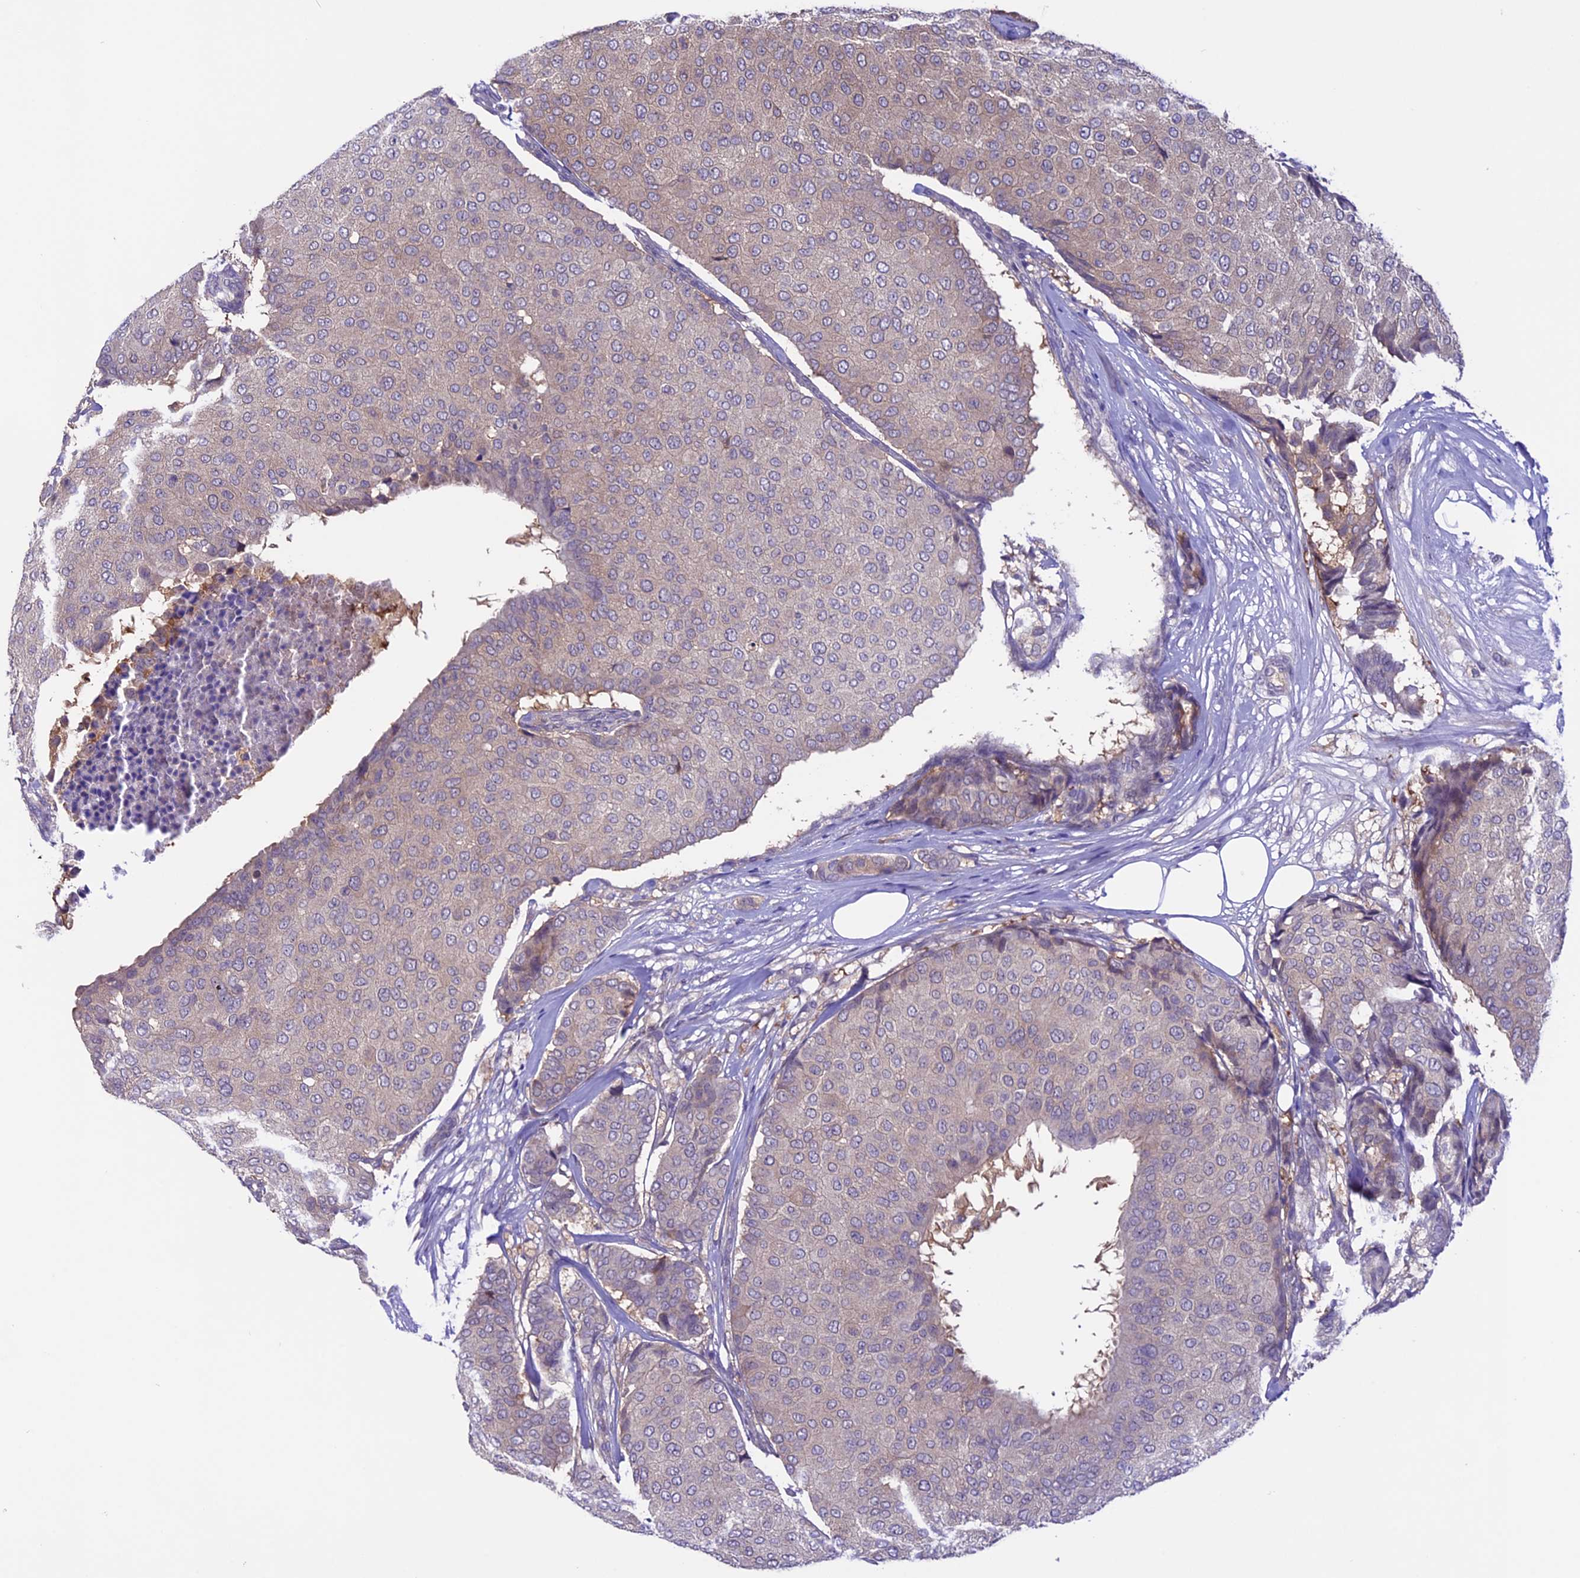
{"staining": {"intensity": "weak", "quantity": "<25%", "location": "cytoplasmic/membranous"}, "tissue": "breast cancer", "cell_type": "Tumor cells", "image_type": "cancer", "snomed": [{"axis": "morphology", "description": "Duct carcinoma"}, {"axis": "topography", "description": "Breast"}], "caption": "High power microscopy image of an immunohistochemistry histopathology image of breast cancer, revealing no significant expression in tumor cells. (DAB immunohistochemistry with hematoxylin counter stain).", "gene": "XKR7", "patient": {"sex": "female", "age": 75}}